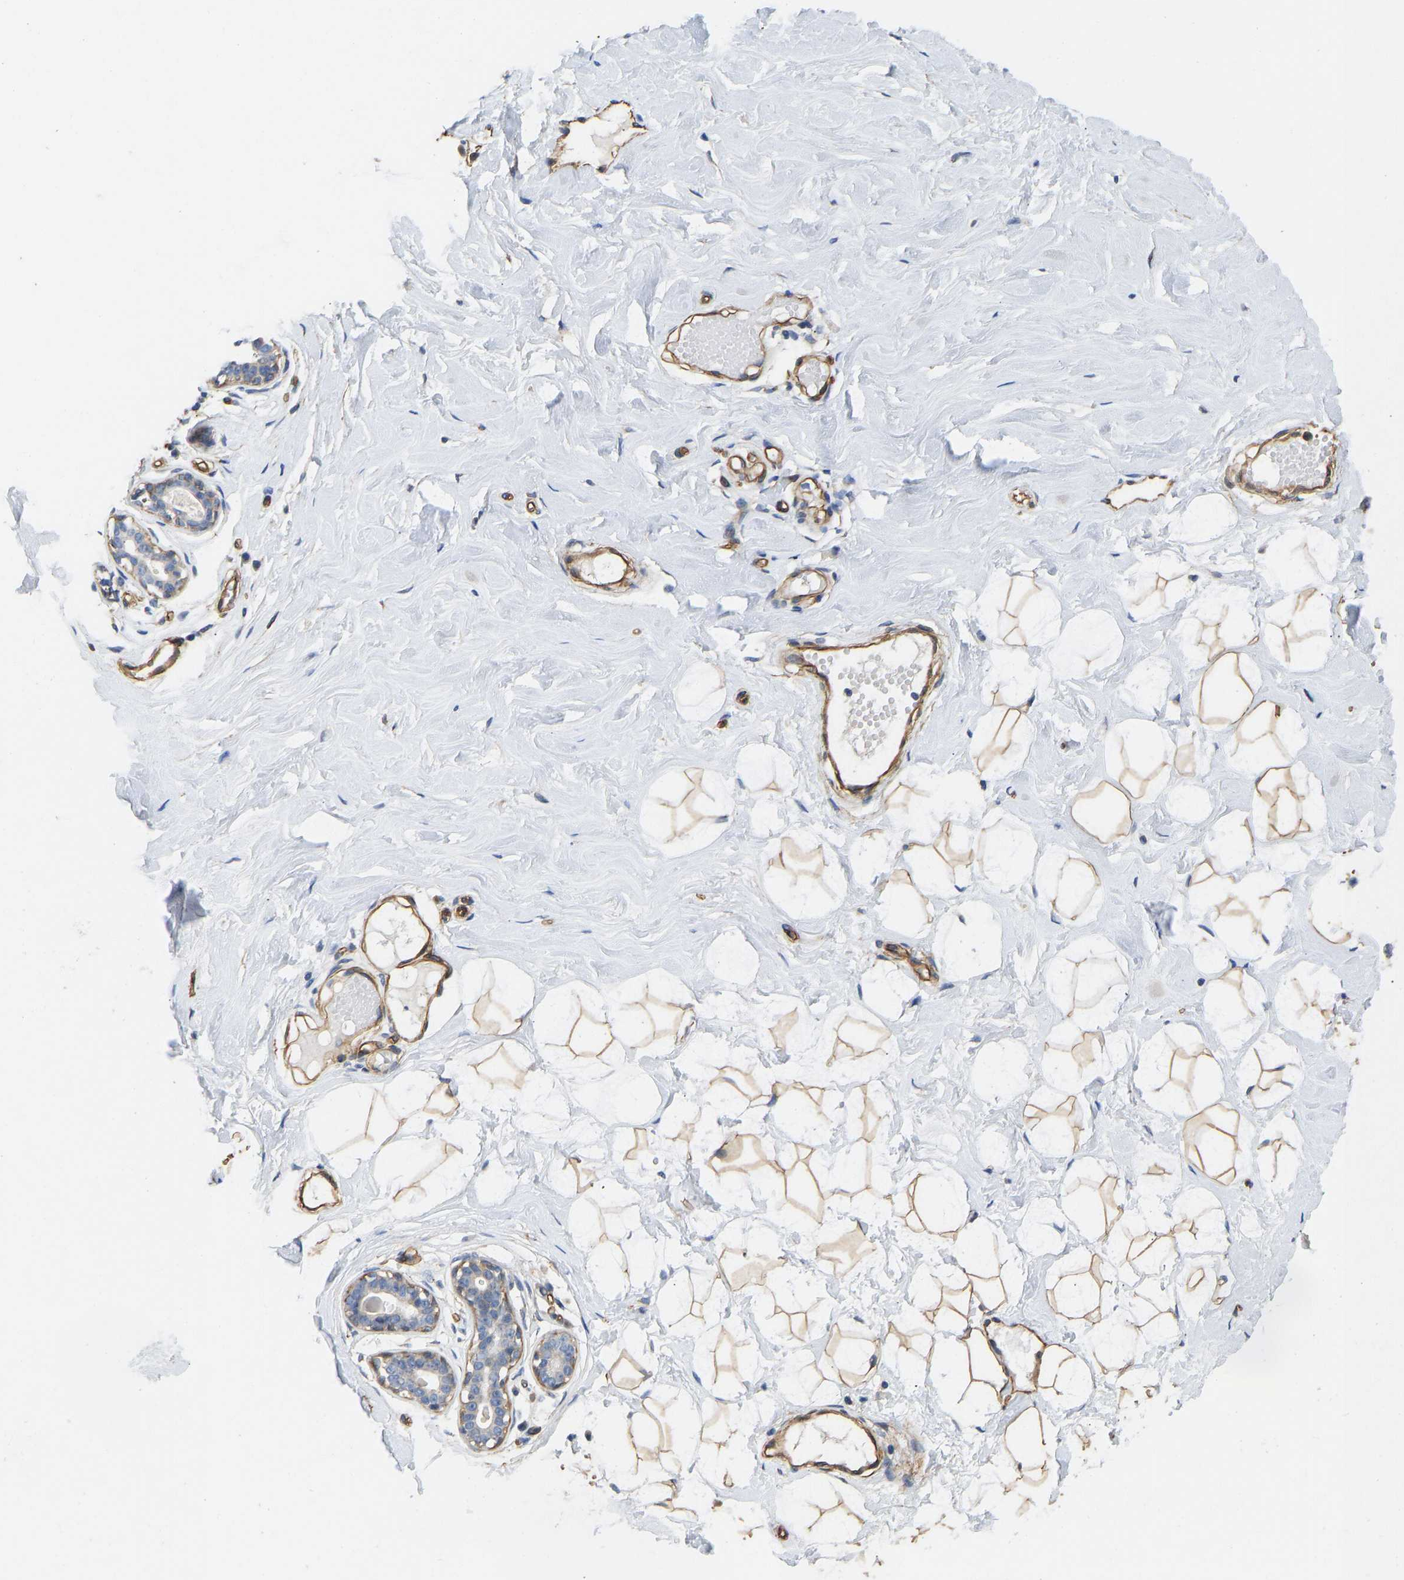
{"staining": {"intensity": "moderate", "quantity": ">75%", "location": "cytoplasmic/membranous"}, "tissue": "breast", "cell_type": "Adipocytes", "image_type": "normal", "snomed": [{"axis": "morphology", "description": "Normal tissue, NOS"}, {"axis": "topography", "description": "Breast"}], "caption": "A medium amount of moderate cytoplasmic/membranous positivity is identified in approximately >75% of adipocytes in normal breast.", "gene": "ELMO2", "patient": {"sex": "female", "age": 23}}